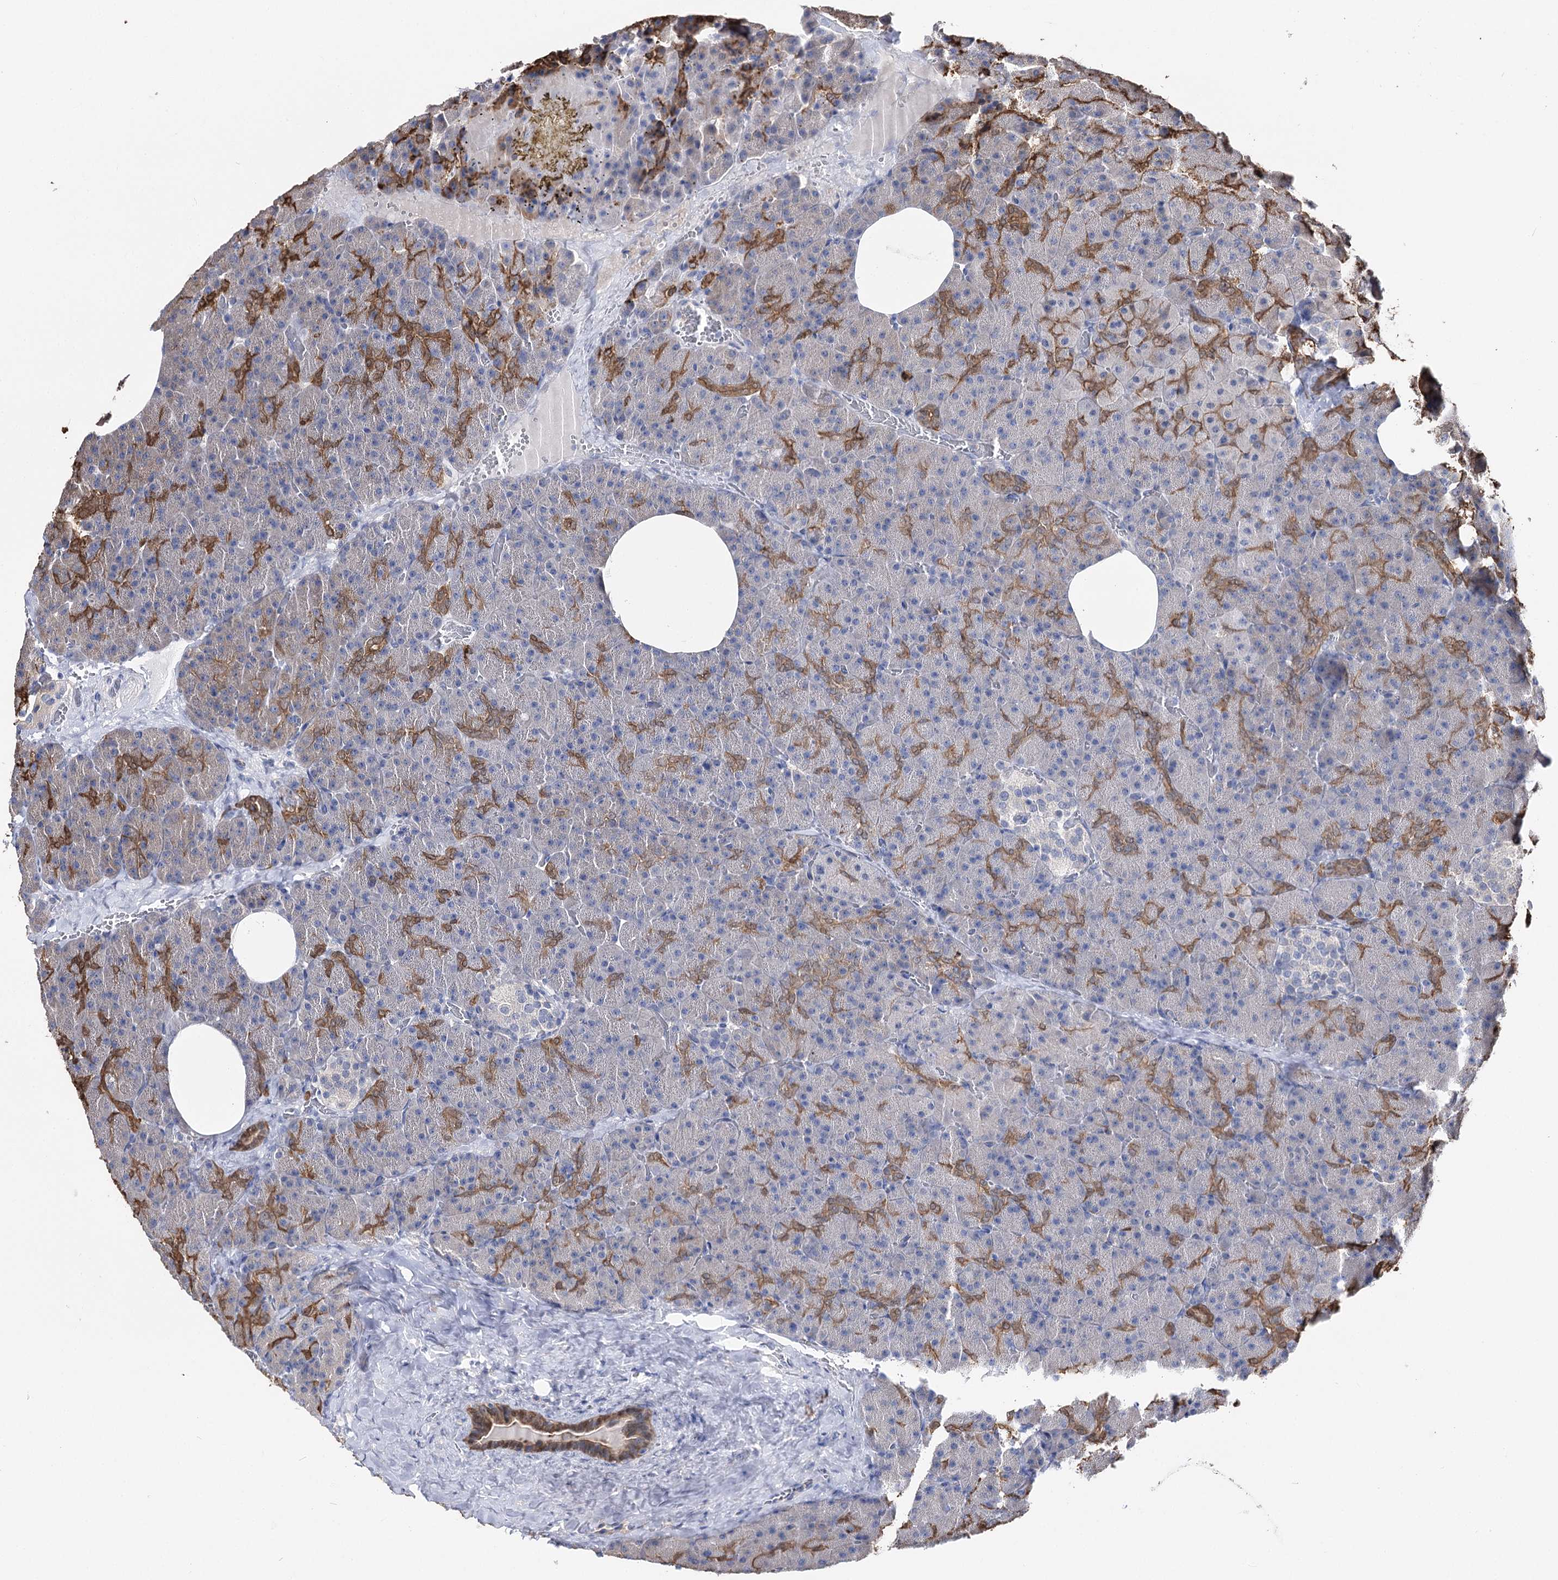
{"staining": {"intensity": "moderate", "quantity": "25%-75%", "location": "cytoplasmic/membranous"}, "tissue": "pancreas", "cell_type": "Exocrine glandular cells", "image_type": "normal", "snomed": [{"axis": "morphology", "description": "Normal tissue, NOS"}, {"axis": "morphology", "description": "Carcinoid, malignant, NOS"}, {"axis": "topography", "description": "Pancreas"}], "caption": "DAB (3,3'-diaminobenzidine) immunohistochemical staining of unremarkable pancreas shows moderate cytoplasmic/membranous protein positivity in approximately 25%-75% of exocrine glandular cells.", "gene": "UGP2", "patient": {"sex": "female", "age": 35}}